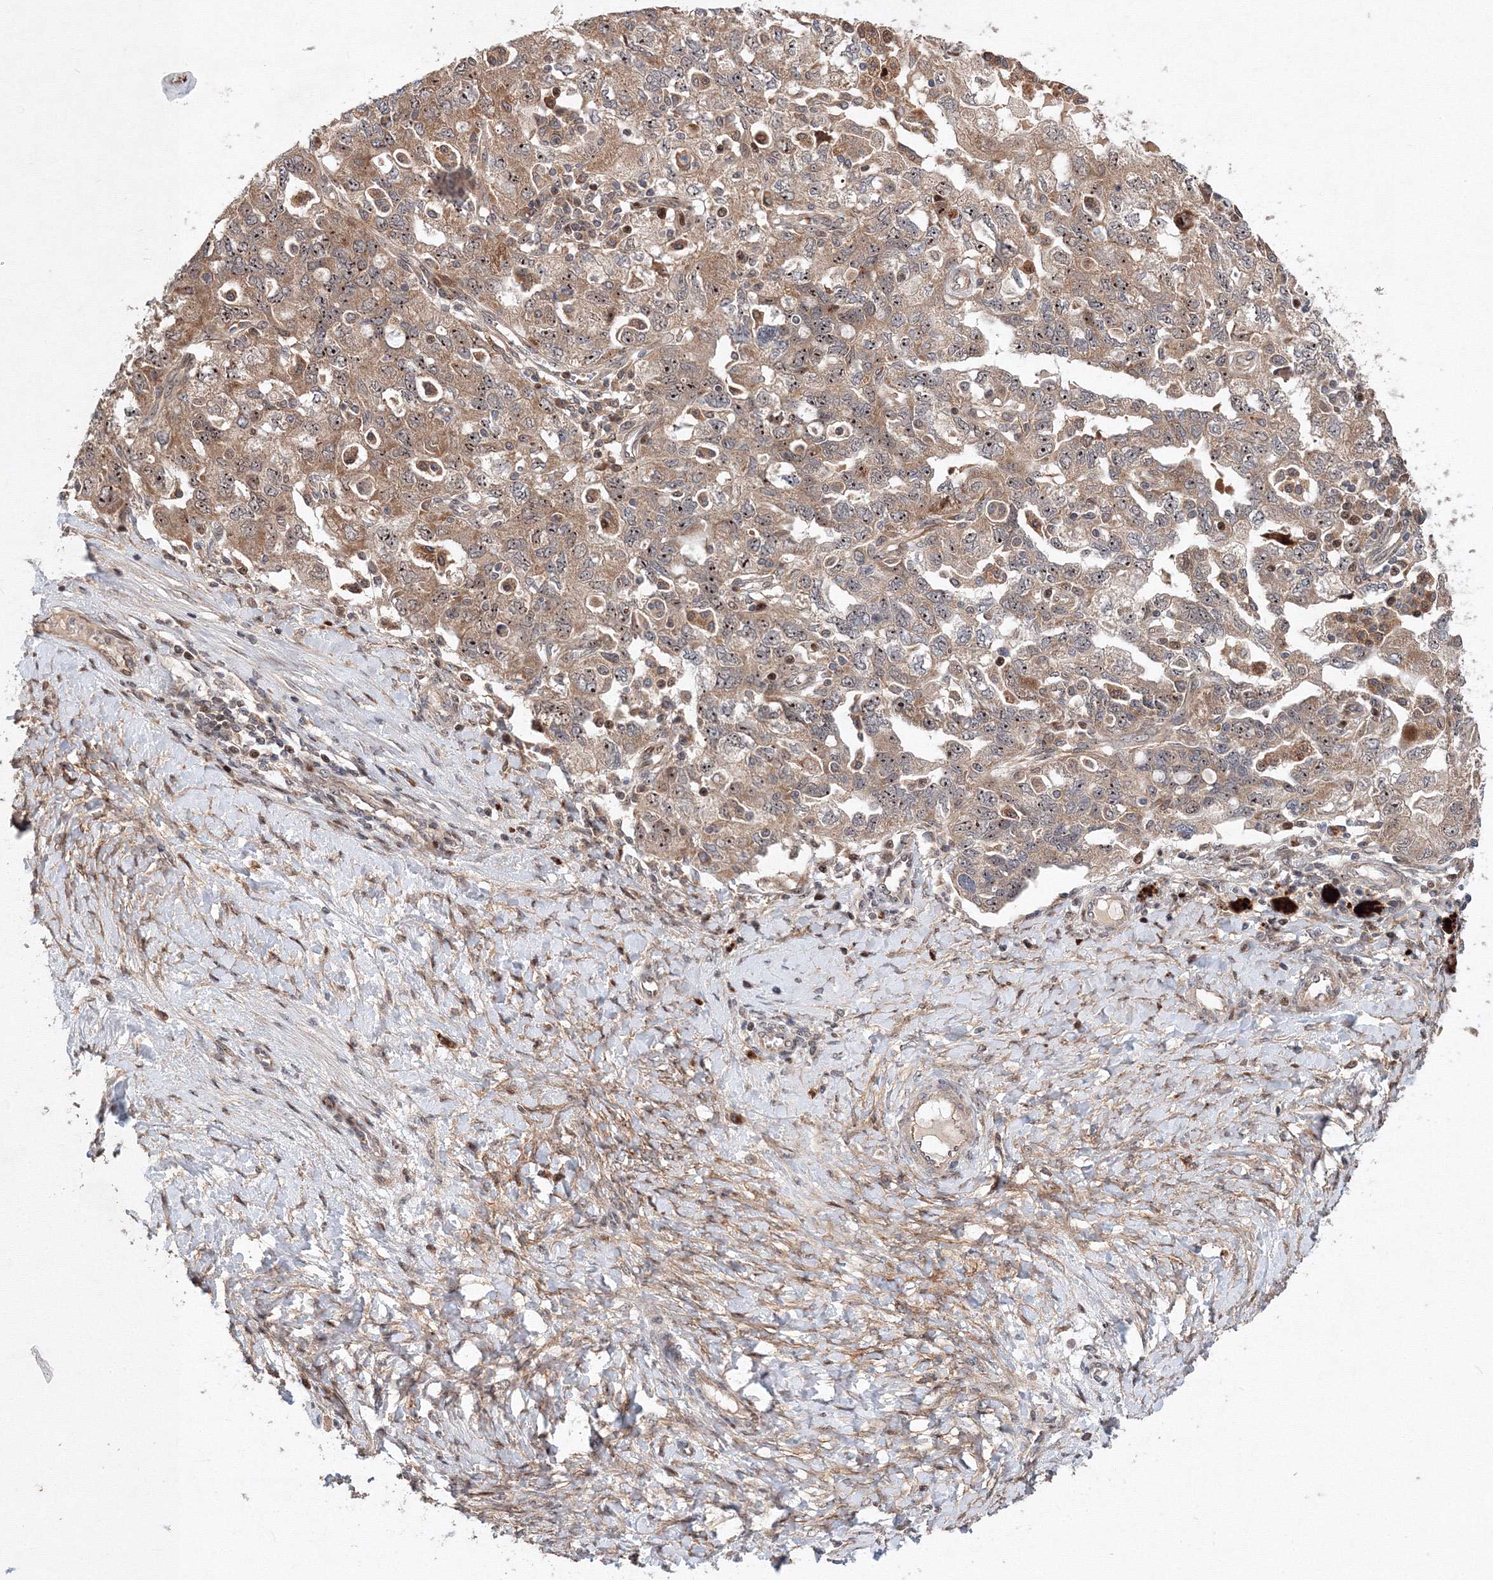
{"staining": {"intensity": "moderate", "quantity": ">75%", "location": "cytoplasmic/membranous,nuclear"}, "tissue": "ovarian cancer", "cell_type": "Tumor cells", "image_type": "cancer", "snomed": [{"axis": "morphology", "description": "Carcinoma, NOS"}, {"axis": "morphology", "description": "Cystadenocarcinoma, serous, NOS"}, {"axis": "topography", "description": "Ovary"}], "caption": "Ovarian carcinoma stained with DAB immunohistochemistry exhibits medium levels of moderate cytoplasmic/membranous and nuclear positivity in about >75% of tumor cells.", "gene": "ANKAR", "patient": {"sex": "female", "age": 69}}